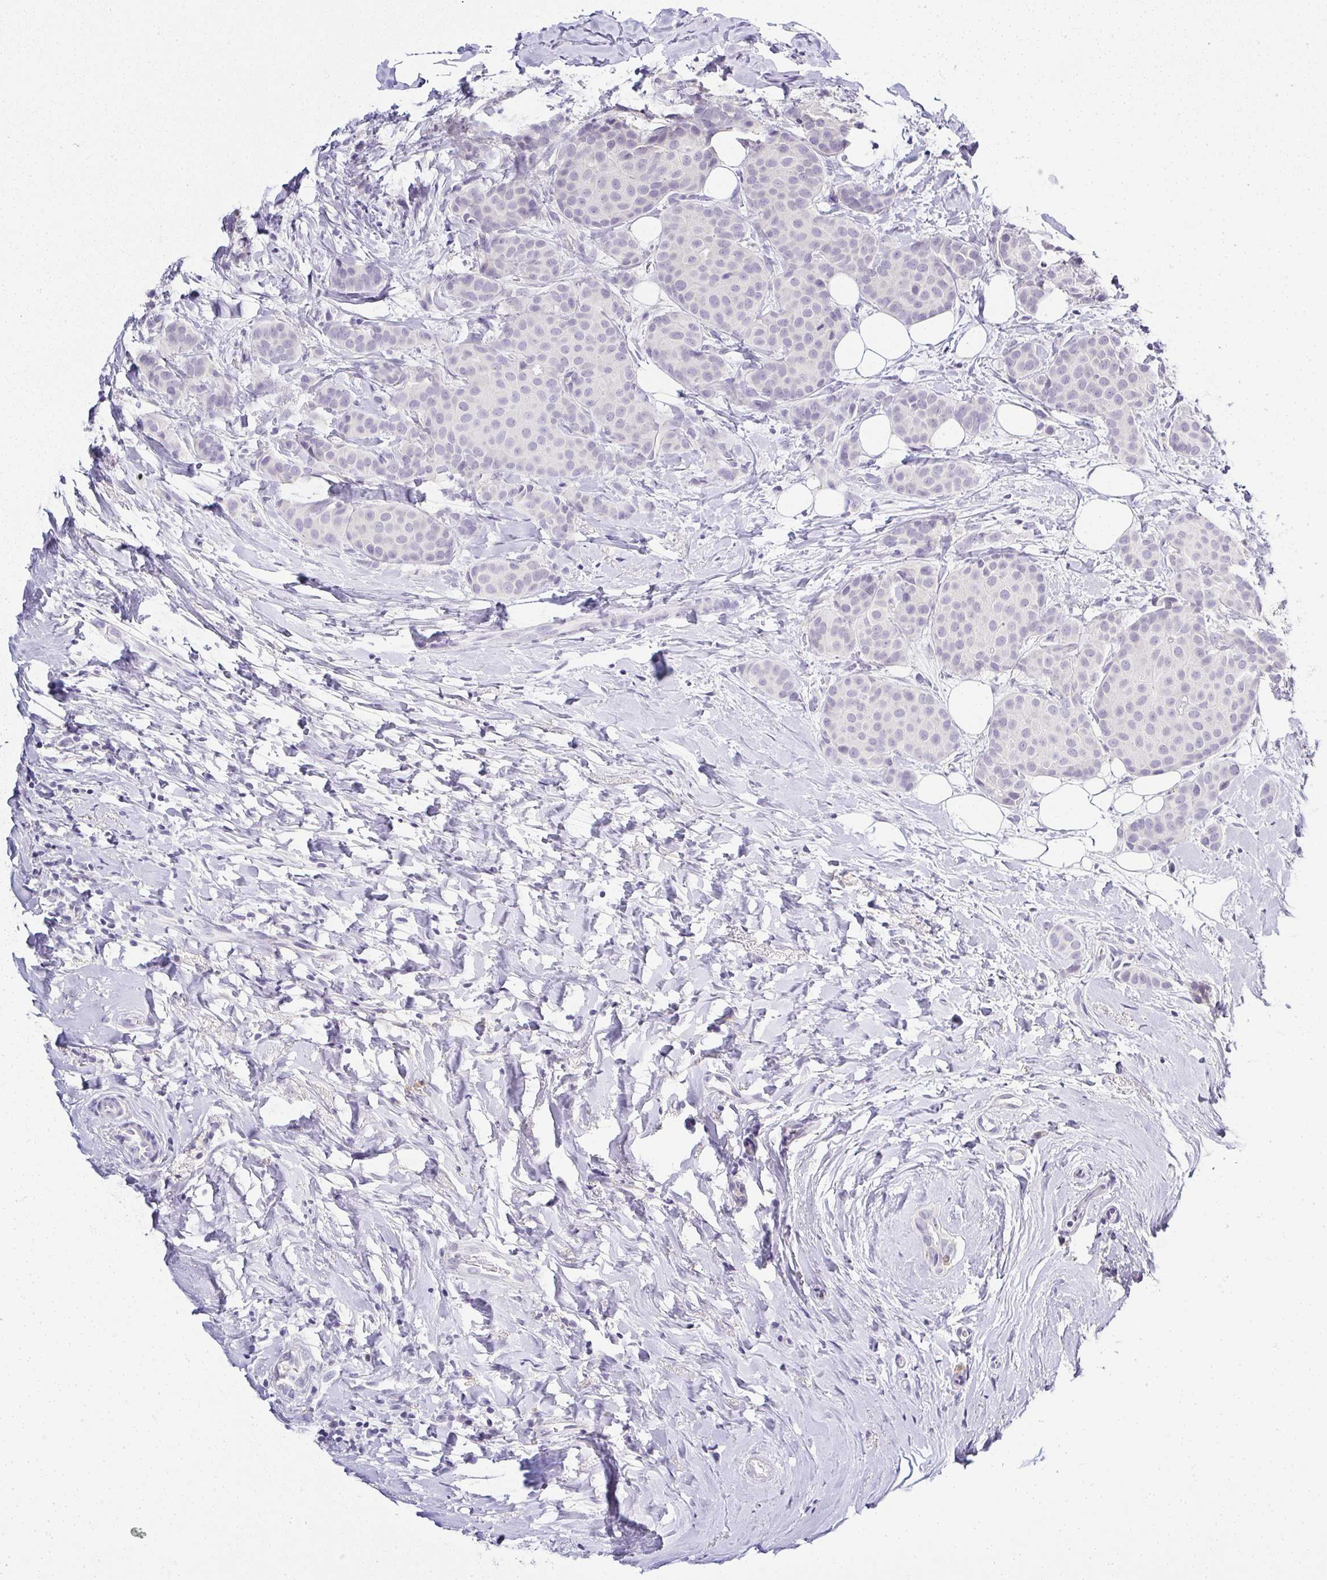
{"staining": {"intensity": "negative", "quantity": "none", "location": "none"}, "tissue": "breast cancer", "cell_type": "Tumor cells", "image_type": "cancer", "snomed": [{"axis": "morphology", "description": "Duct carcinoma"}, {"axis": "topography", "description": "Breast"}], "caption": "Infiltrating ductal carcinoma (breast) was stained to show a protein in brown. There is no significant staining in tumor cells.", "gene": "SERPINB3", "patient": {"sex": "female", "age": 70}}